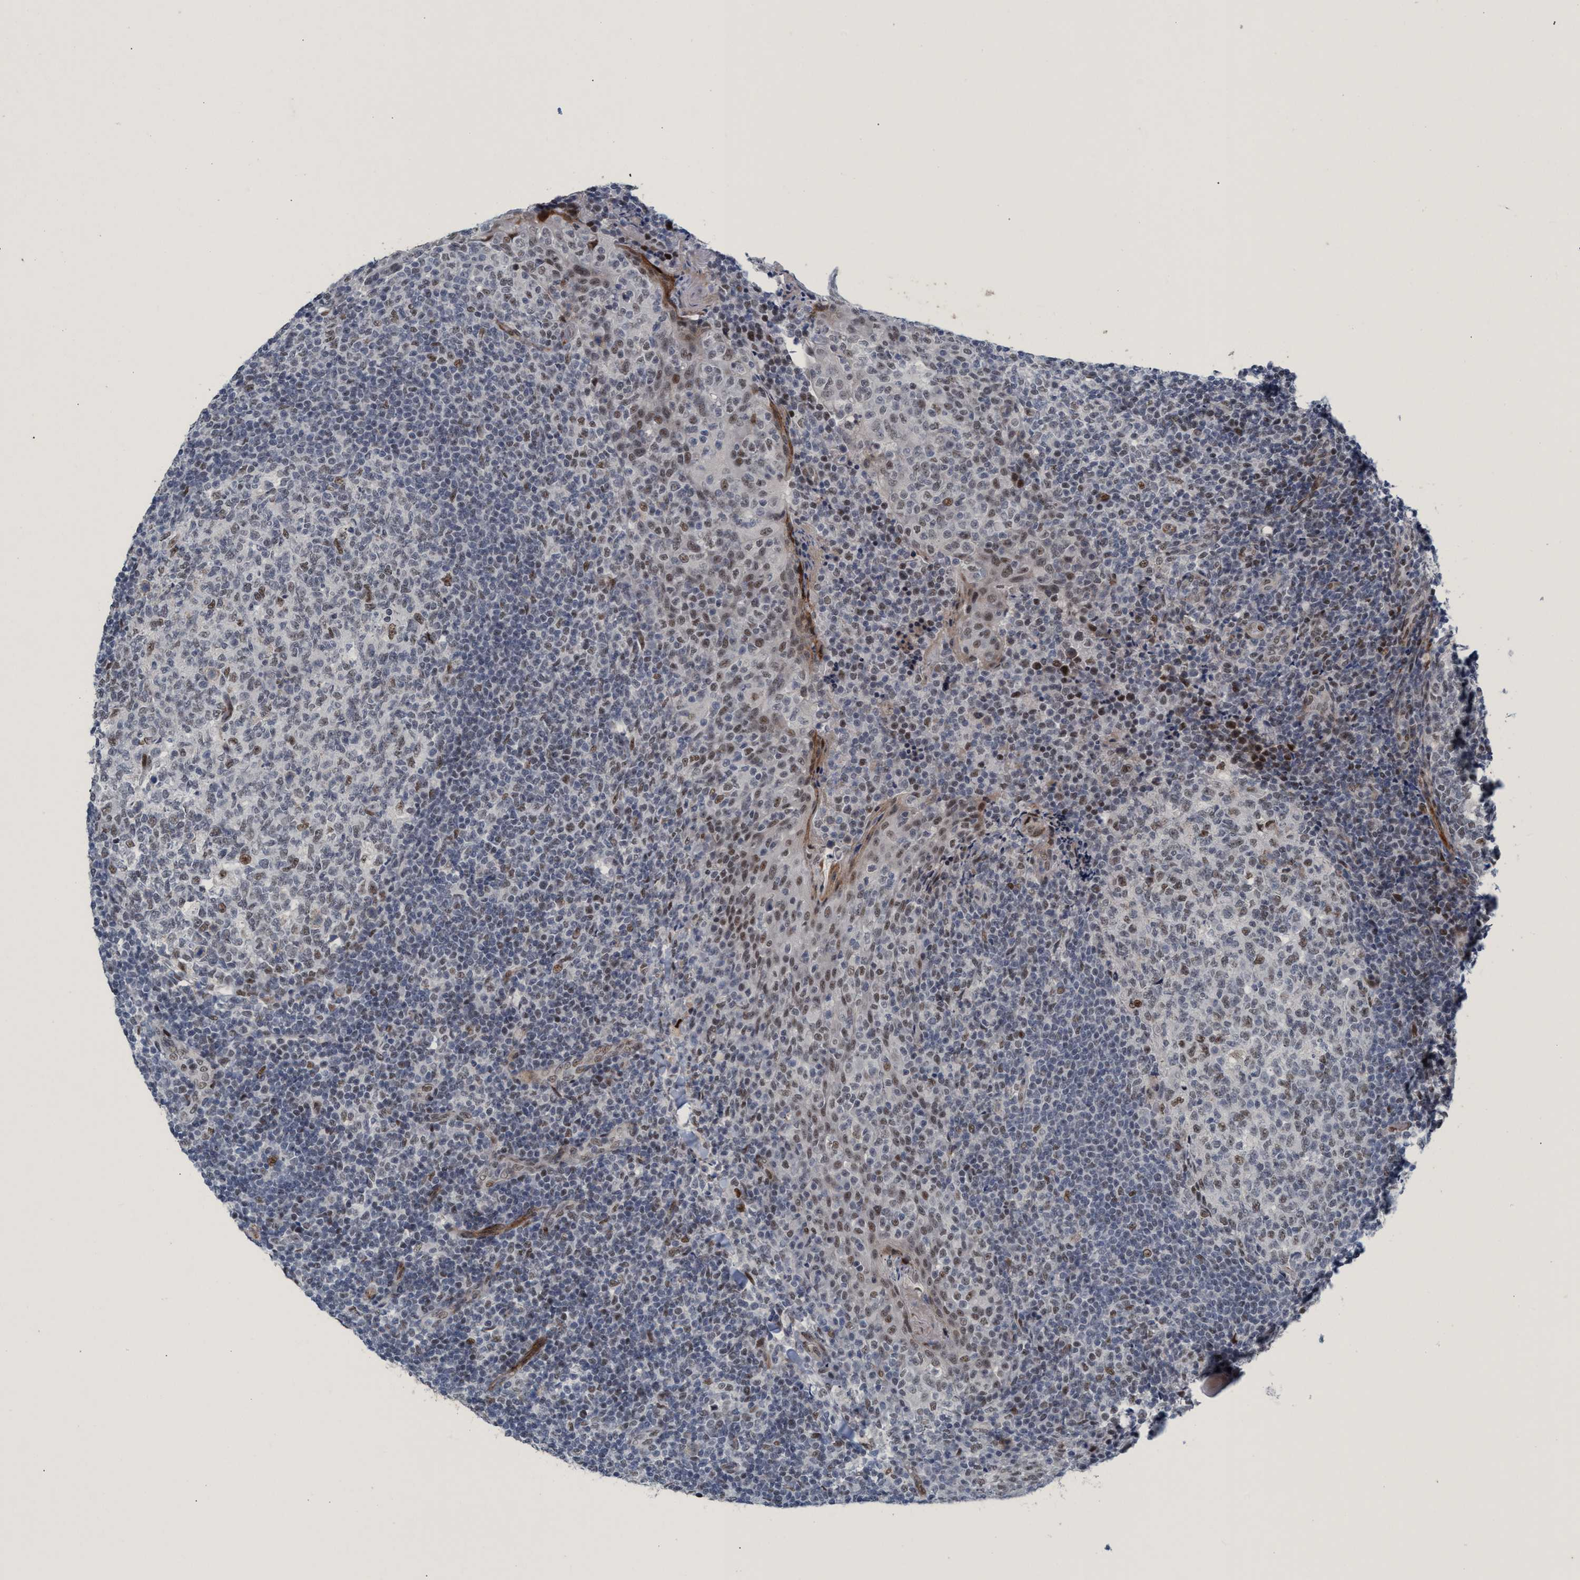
{"staining": {"intensity": "moderate", "quantity": "25%-75%", "location": "nuclear"}, "tissue": "tonsil", "cell_type": "Germinal center cells", "image_type": "normal", "snomed": [{"axis": "morphology", "description": "Normal tissue, NOS"}, {"axis": "topography", "description": "Tonsil"}], "caption": "Immunohistochemical staining of normal human tonsil exhibits medium levels of moderate nuclear staining in approximately 25%-75% of germinal center cells. (Brightfield microscopy of DAB IHC at high magnification).", "gene": "CWC27", "patient": {"sex": "female", "age": 19}}